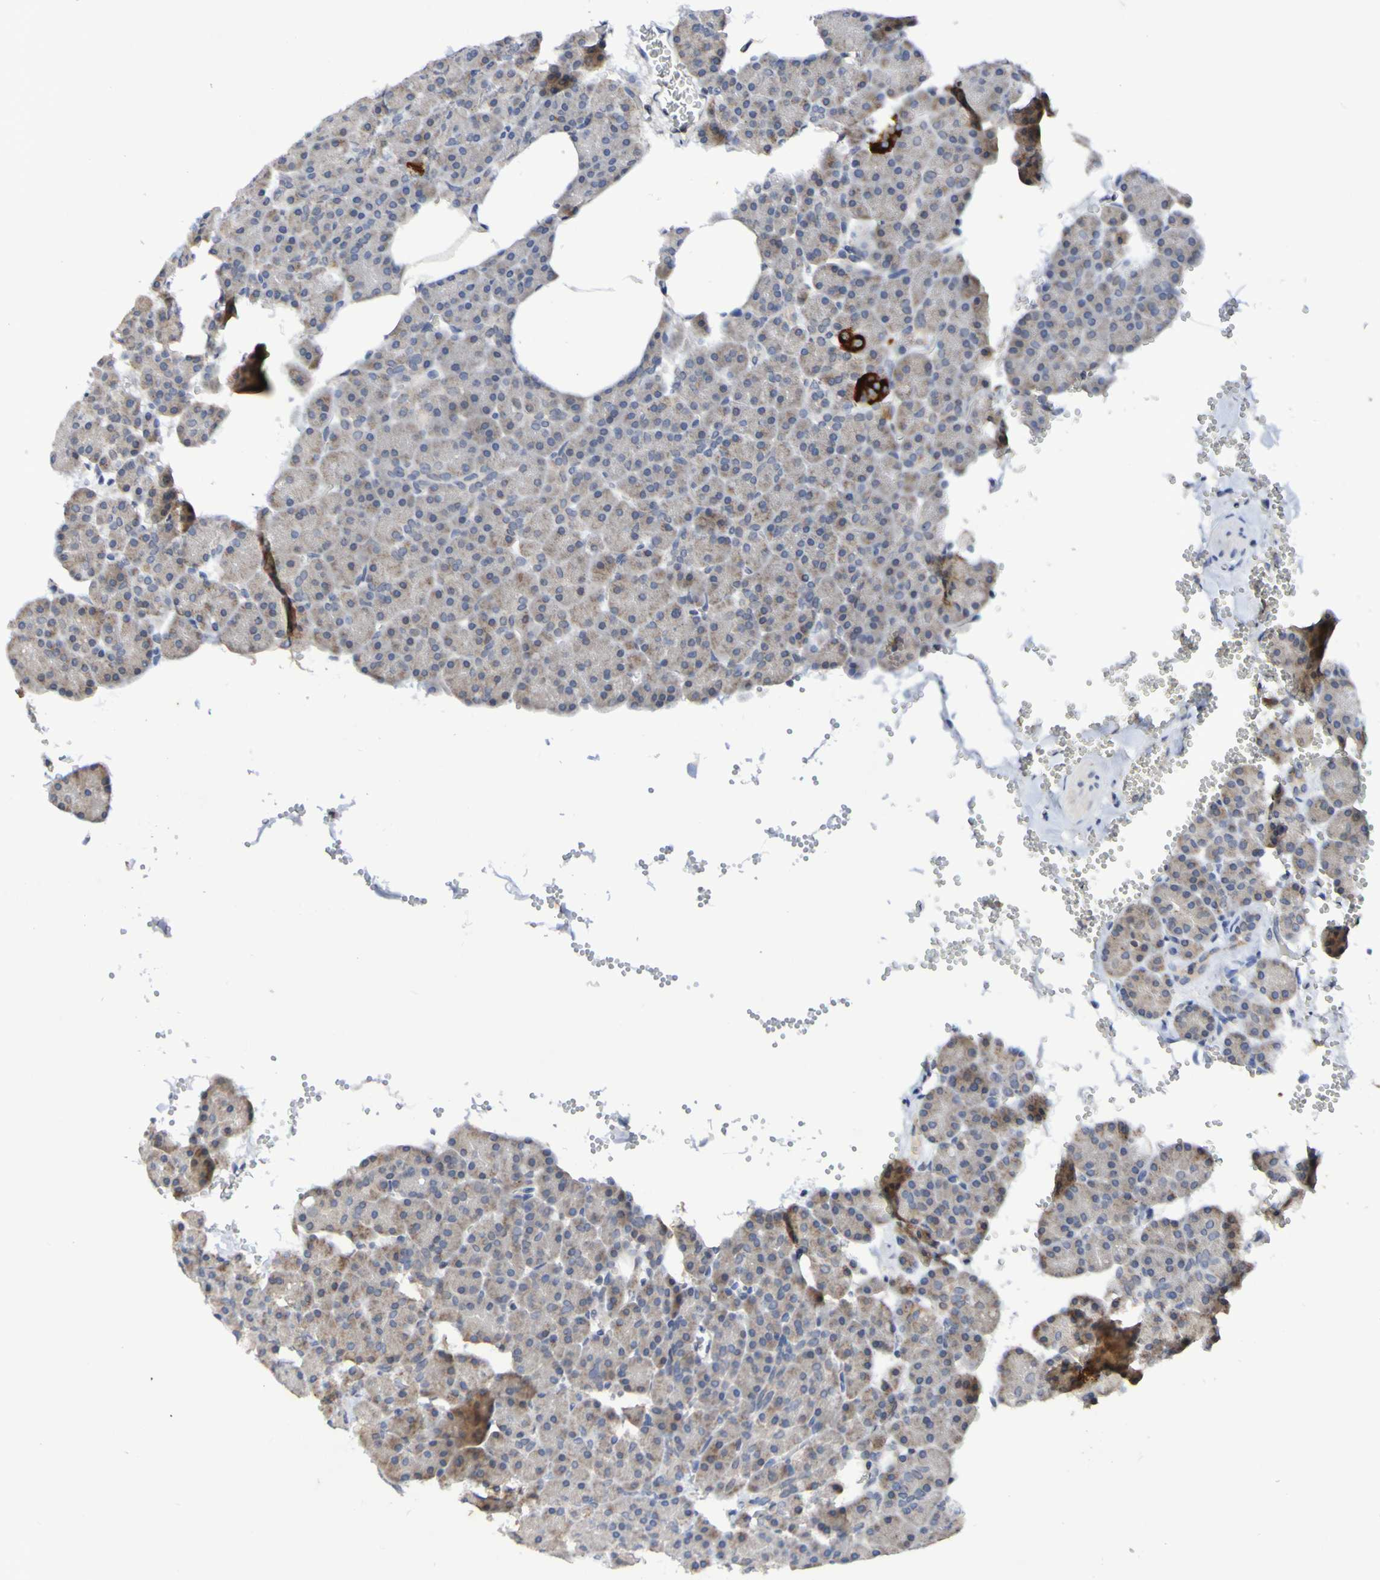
{"staining": {"intensity": "weak", "quantity": ">75%", "location": "cytoplasmic/membranous"}, "tissue": "pancreas", "cell_type": "Exocrine glandular cells", "image_type": "normal", "snomed": [{"axis": "morphology", "description": "Normal tissue, NOS"}, {"axis": "topography", "description": "Pancreas"}], "caption": "High-power microscopy captured an IHC photomicrograph of unremarkable pancreas, revealing weak cytoplasmic/membranous staining in about >75% of exocrine glandular cells.", "gene": "PTP4A2", "patient": {"sex": "female", "age": 35}}